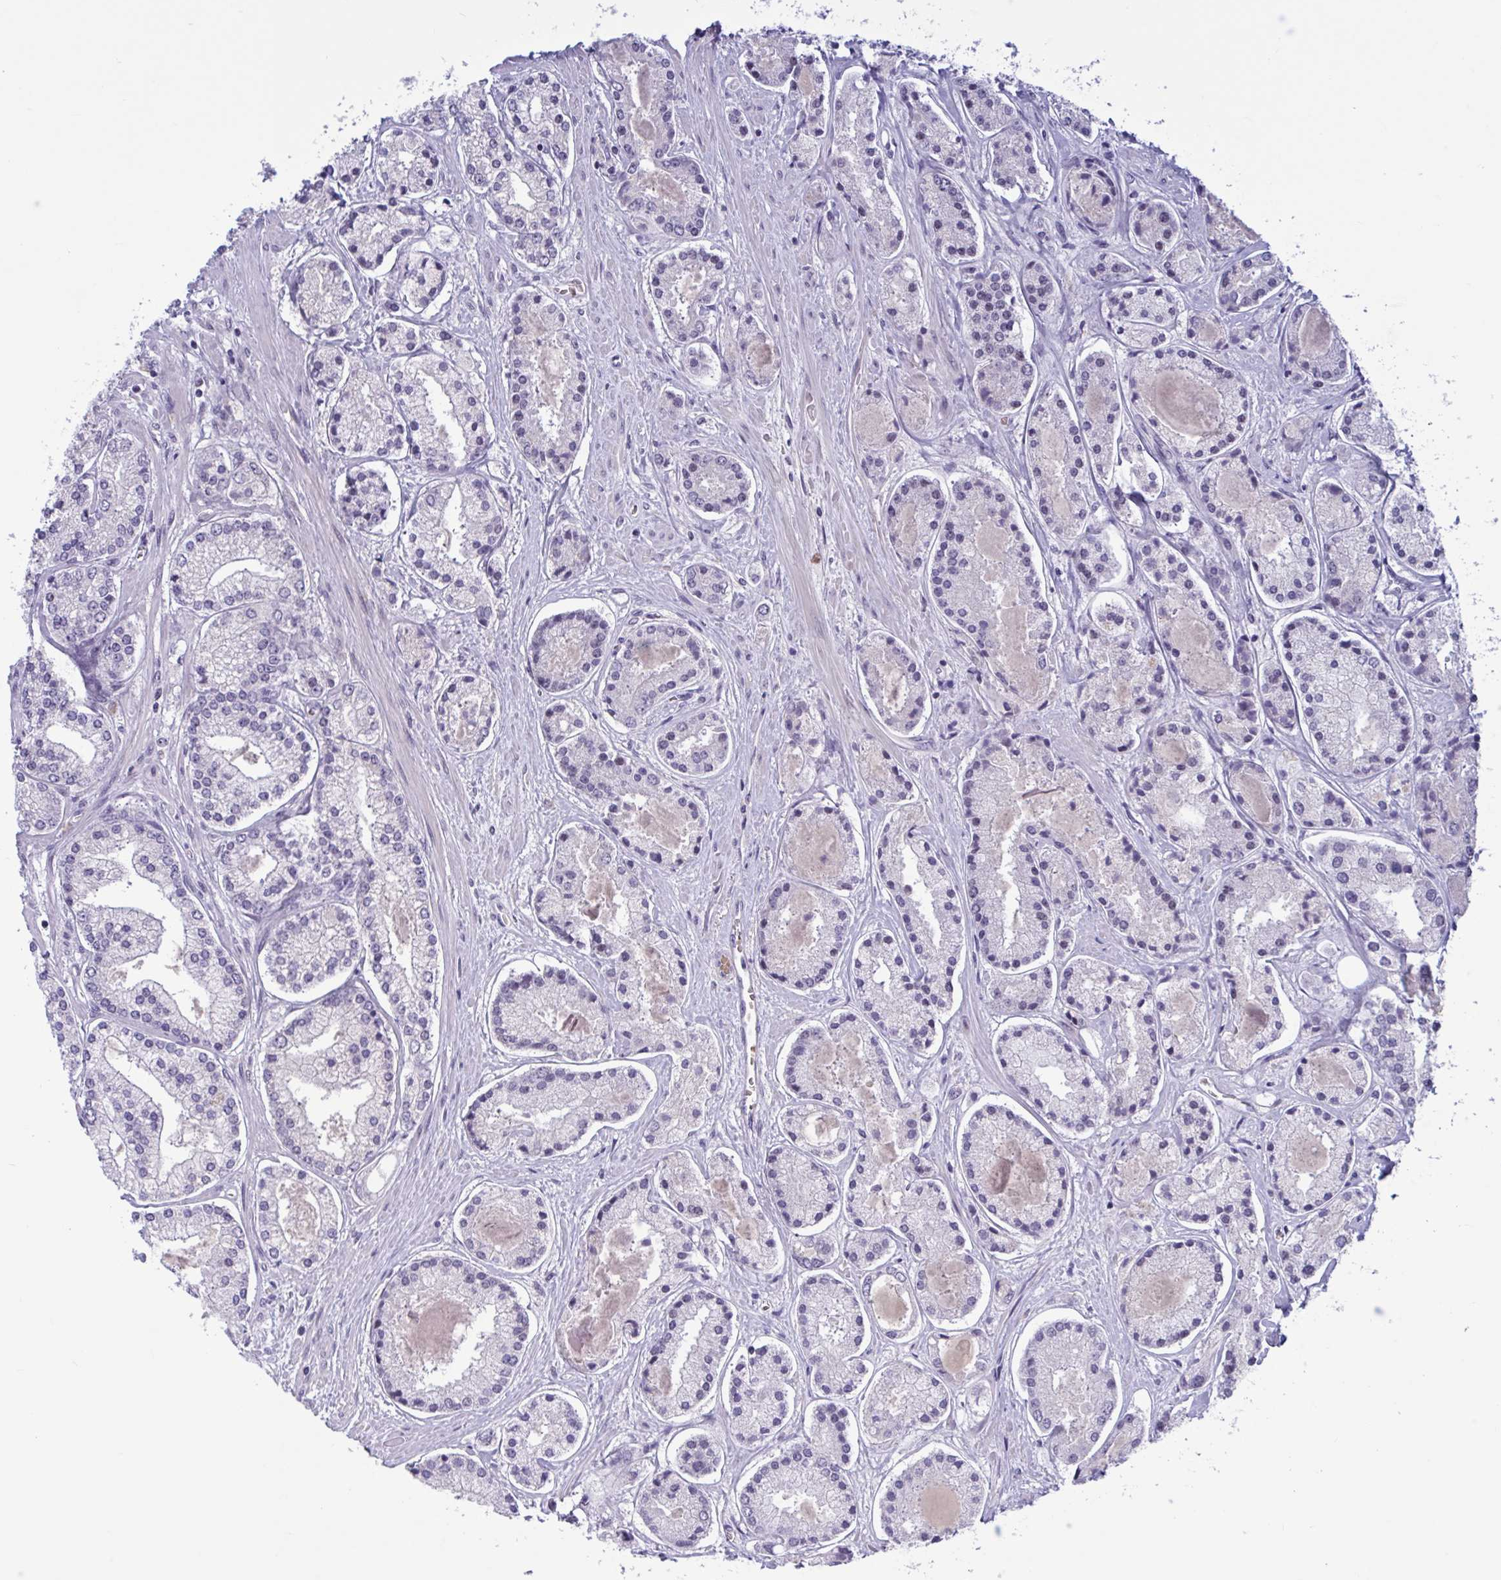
{"staining": {"intensity": "negative", "quantity": "none", "location": "none"}, "tissue": "prostate cancer", "cell_type": "Tumor cells", "image_type": "cancer", "snomed": [{"axis": "morphology", "description": "Adenocarcinoma, High grade"}, {"axis": "topography", "description": "Prostate"}], "caption": "This is a micrograph of immunohistochemistry staining of prostate cancer (adenocarcinoma (high-grade)), which shows no staining in tumor cells.", "gene": "CNGB3", "patient": {"sex": "male", "age": 67}}